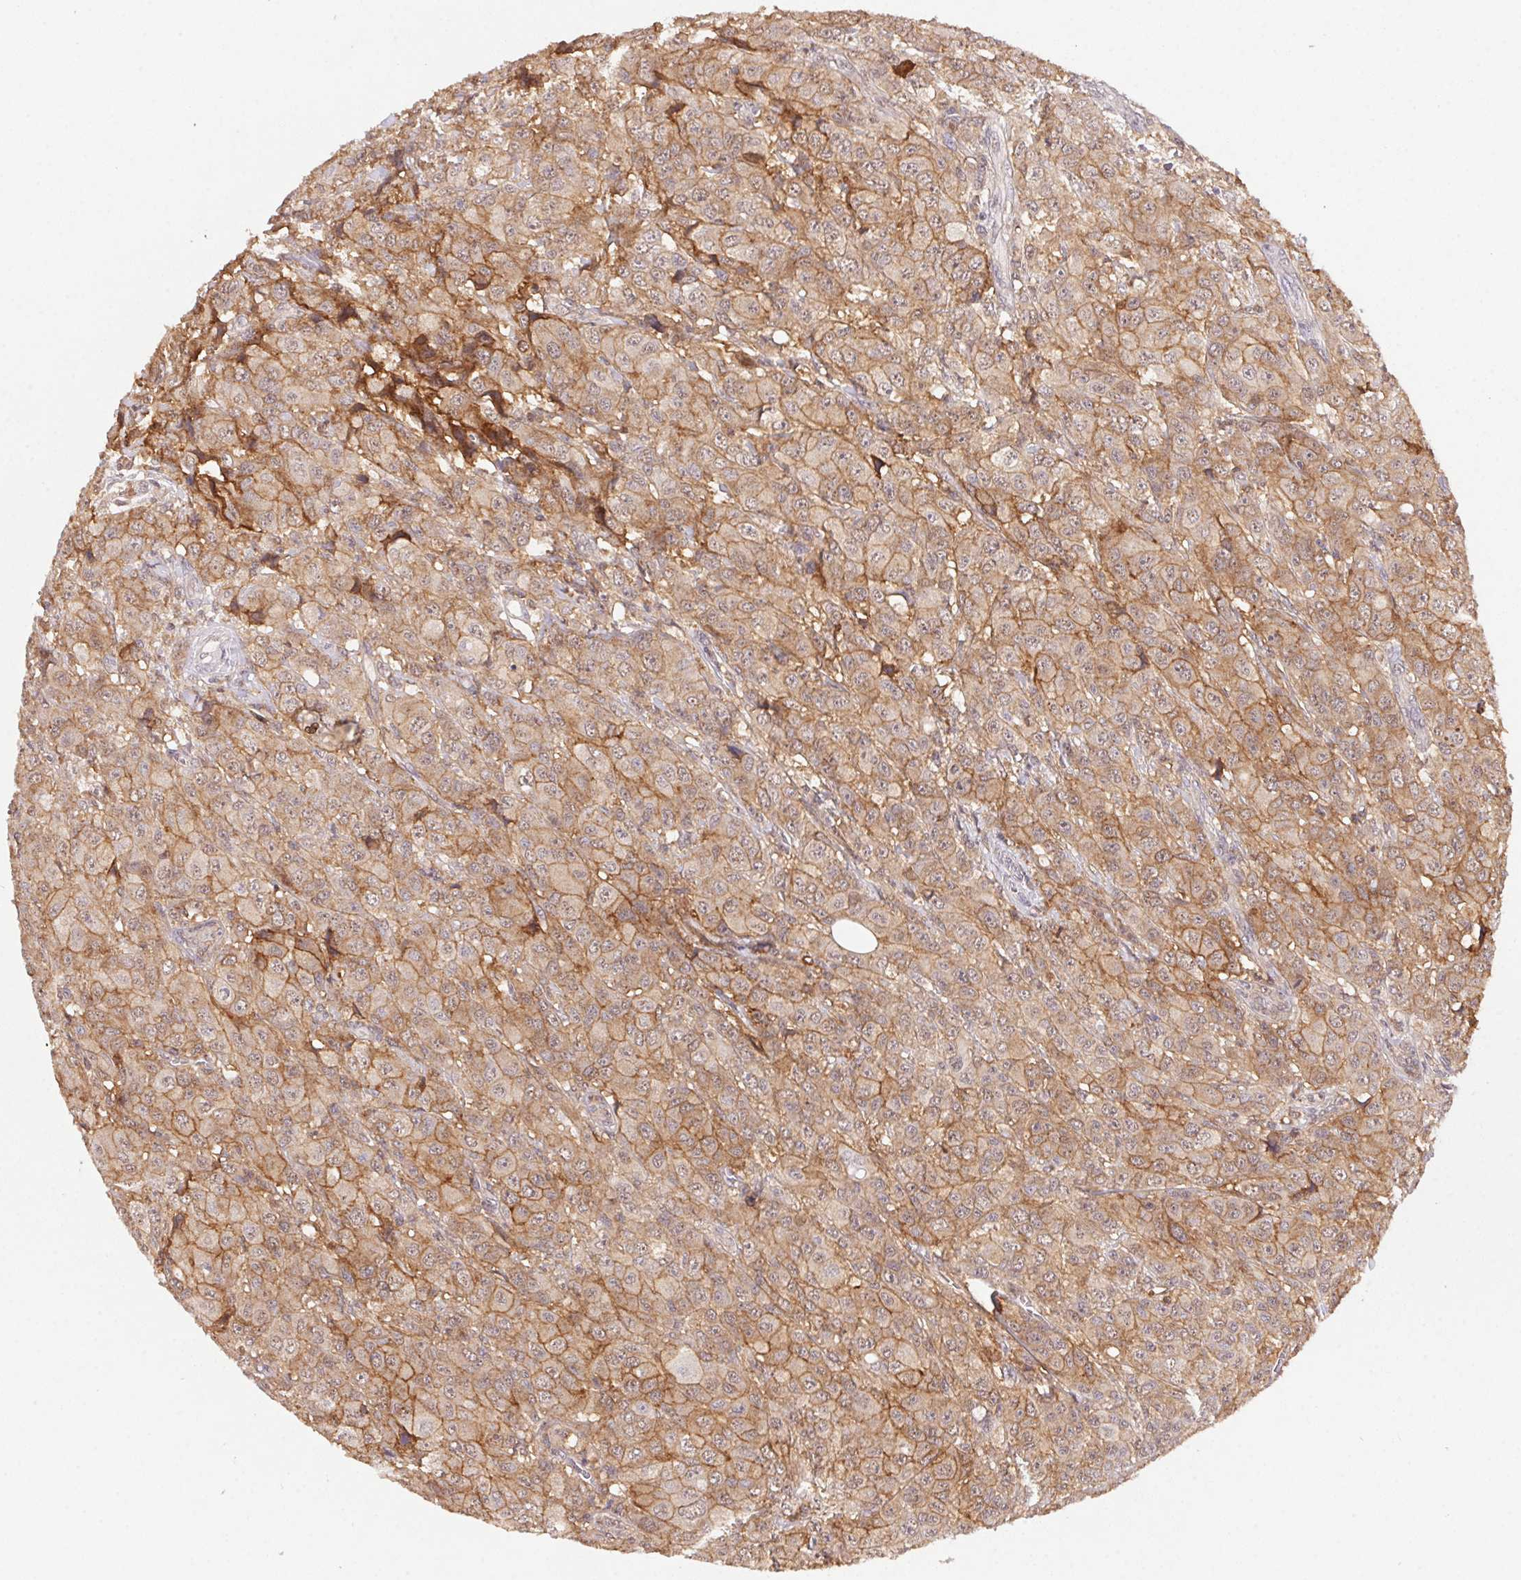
{"staining": {"intensity": "weak", "quantity": ">75%", "location": "cytoplasmic/membranous"}, "tissue": "breast cancer", "cell_type": "Tumor cells", "image_type": "cancer", "snomed": [{"axis": "morphology", "description": "Normal tissue, NOS"}, {"axis": "morphology", "description": "Duct carcinoma"}, {"axis": "topography", "description": "Breast"}], "caption": "Immunohistochemical staining of breast invasive ductal carcinoma displays low levels of weak cytoplasmic/membranous positivity in about >75% of tumor cells.", "gene": "SLC52A2", "patient": {"sex": "female", "age": 43}}